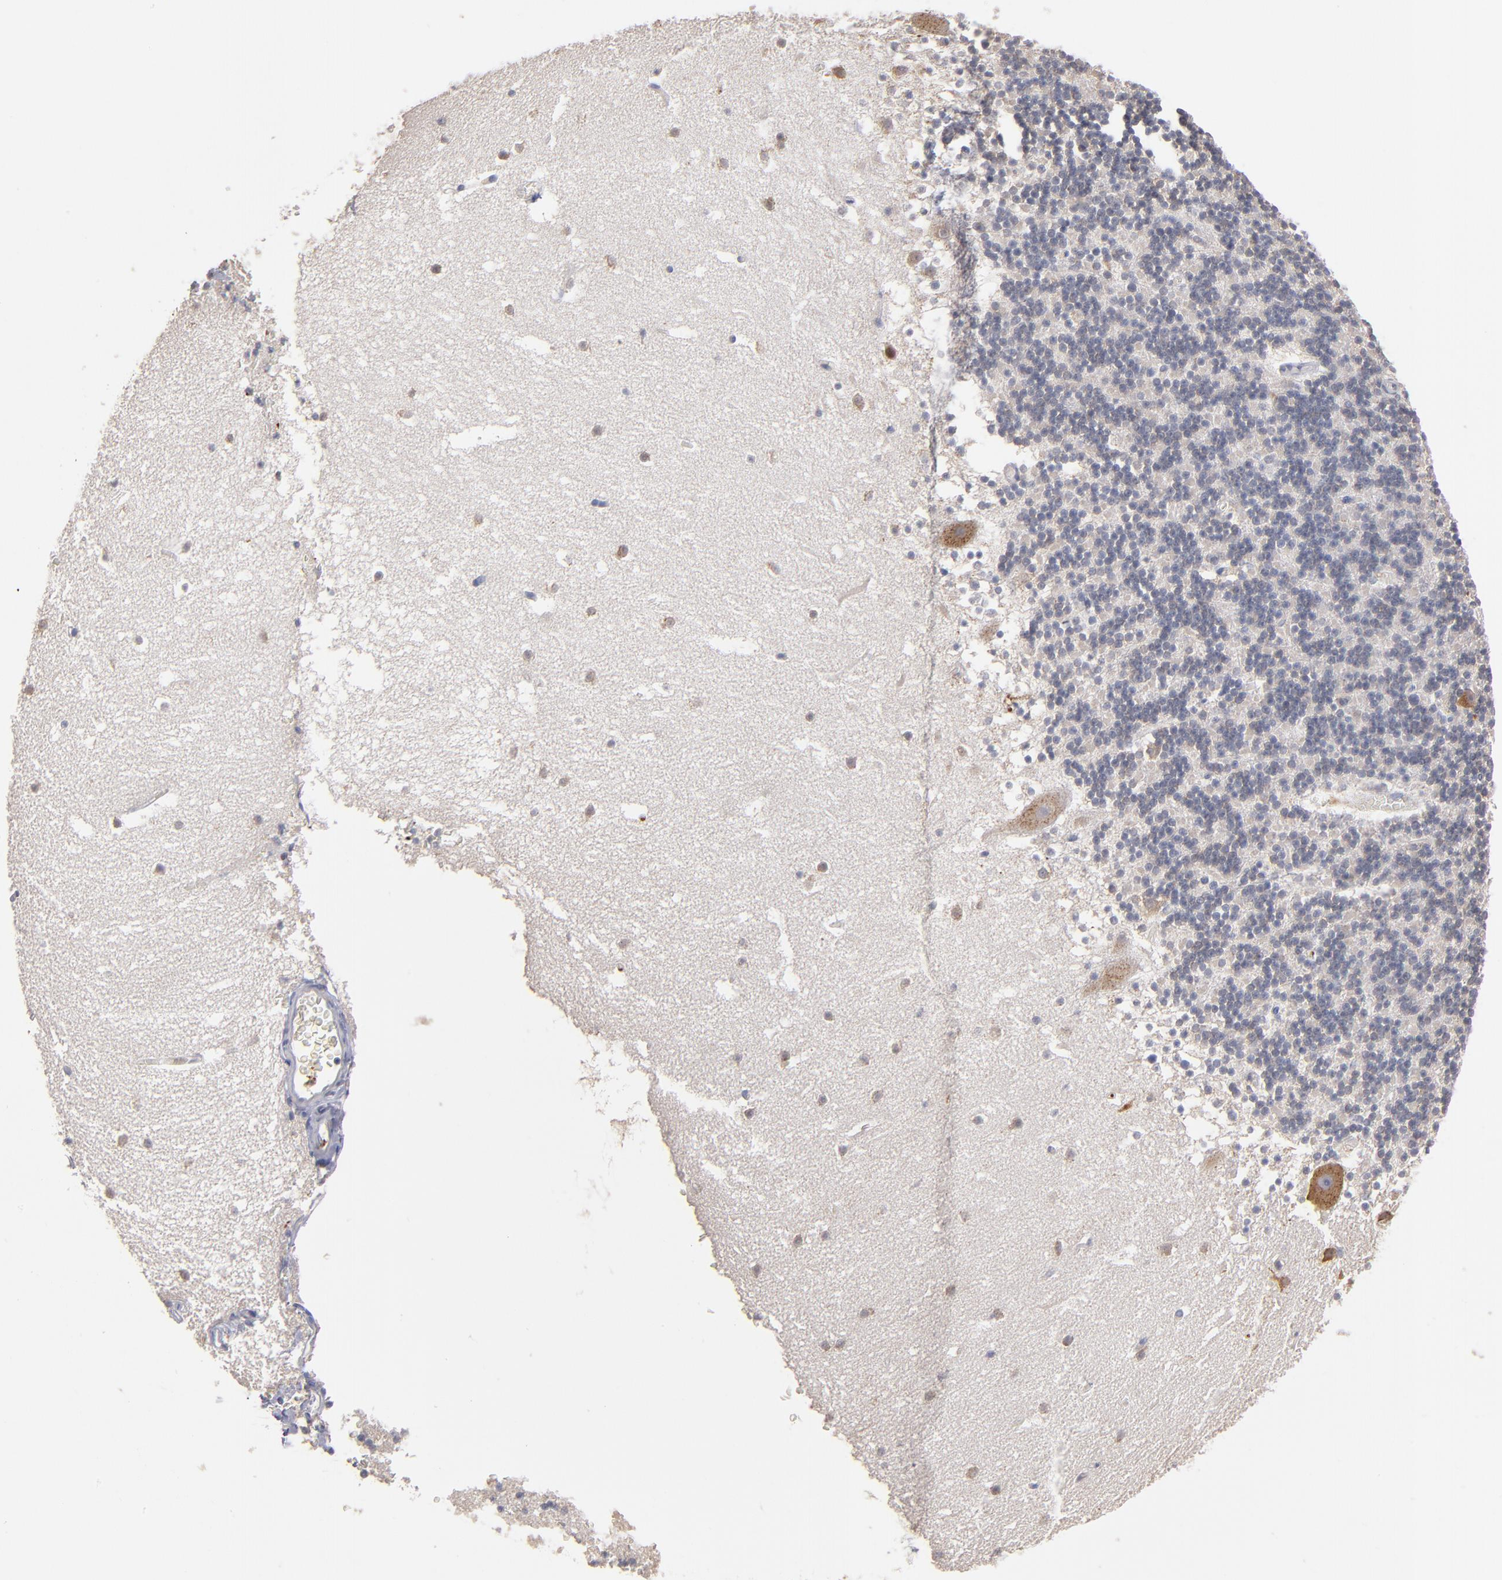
{"staining": {"intensity": "moderate", "quantity": "<25%", "location": "cytoplasmic/membranous"}, "tissue": "cerebellum", "cell_type": "Cells in granular layer", "image_type": "normal", "snomed": [{"axis": "morphology", "description": "Normal tissue, NOS"}, {"axis": "topography", "description": "Cerebellum"}], "caption": "Immunohistochemical staining of normal cerebellum demonstrates low levels of moderate cytoplasmic/membranous expression in approximately <25% of cells in granular layer. The protein of interest is shown in brown color, while the nuclei are stained blue.", "gene": "SELP", "patient": {"sex": "male", "age": 45}}